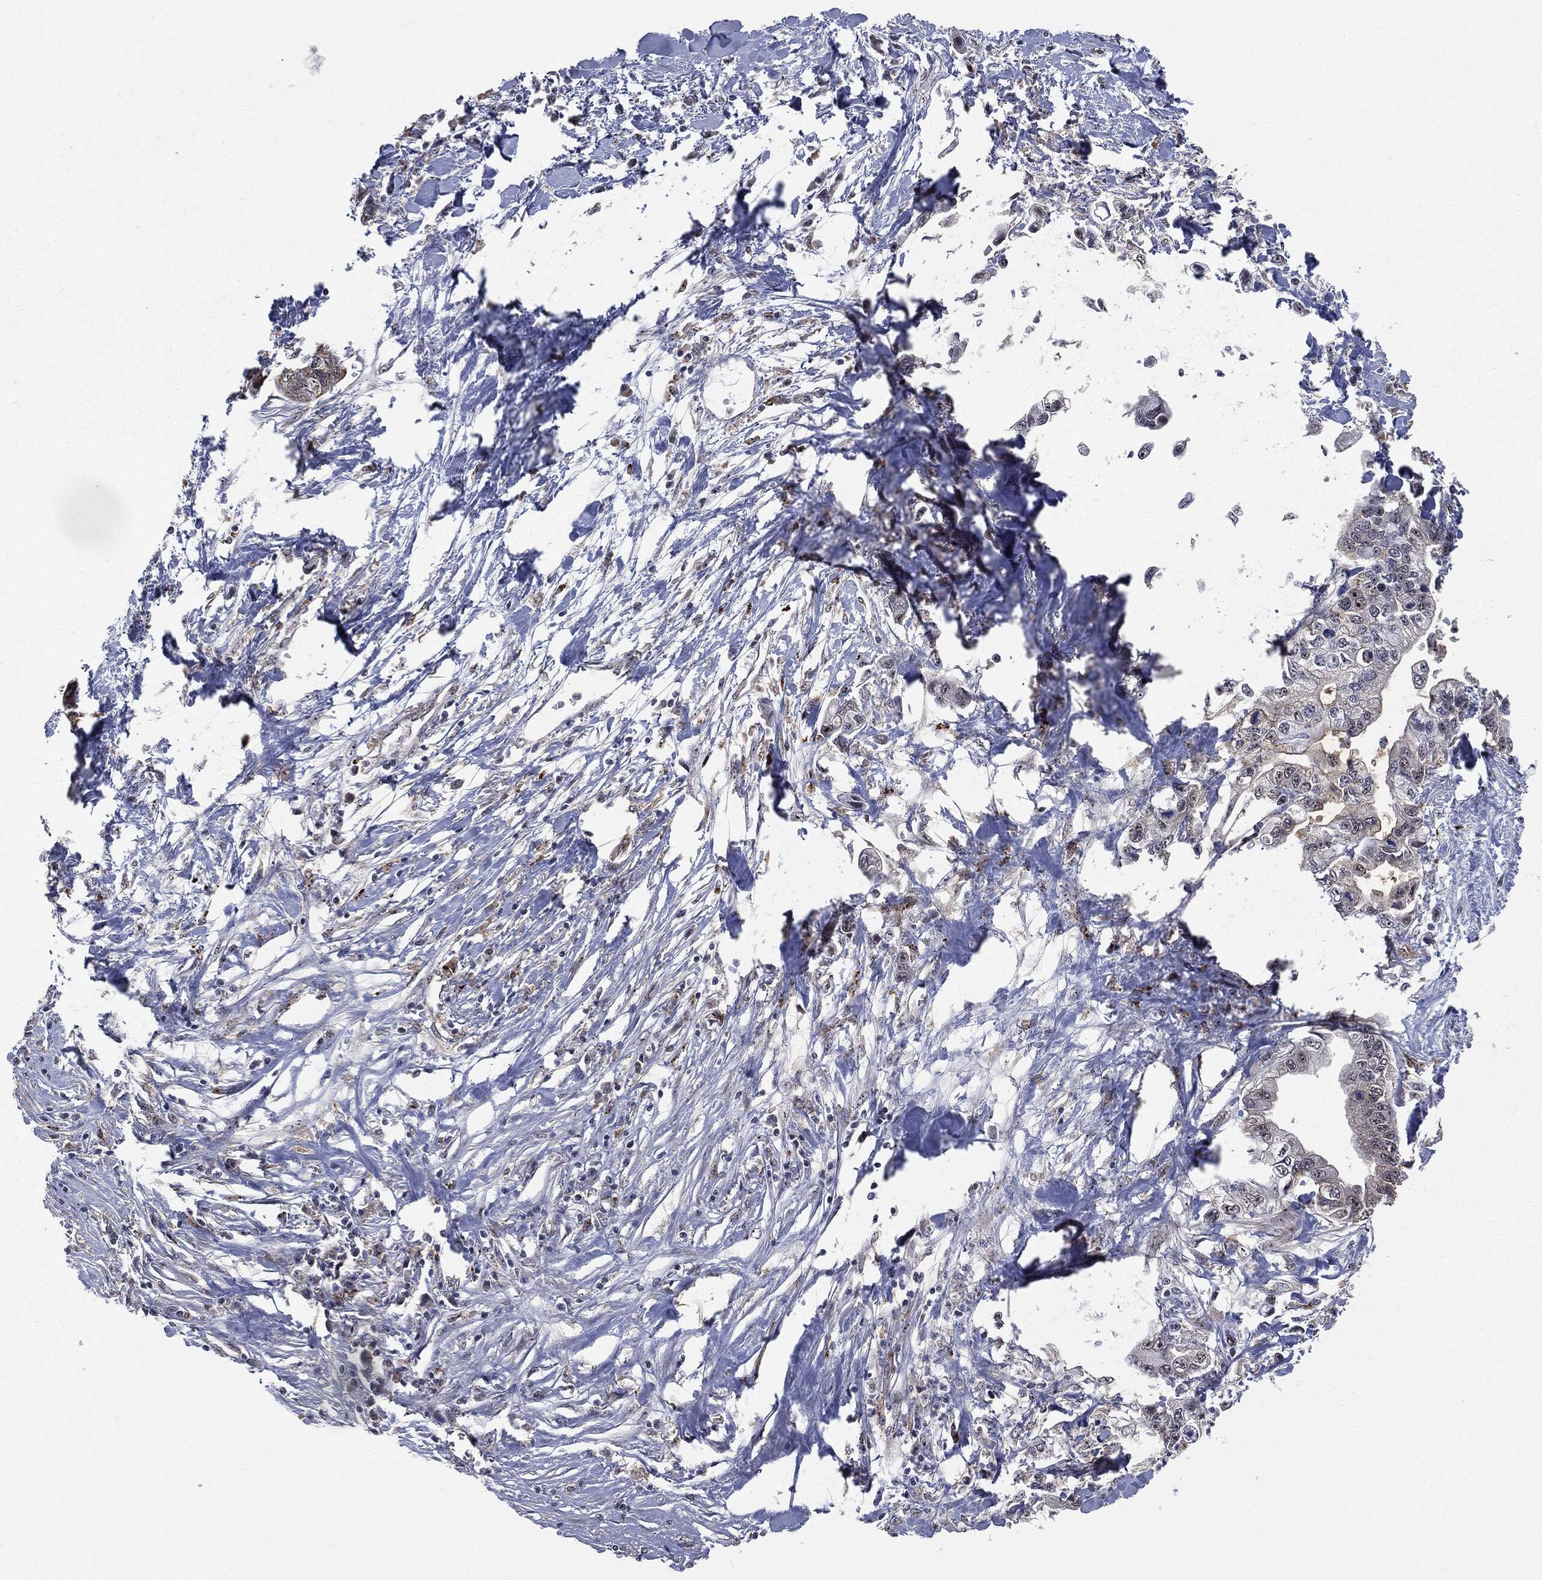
{"staining": {"intensity": "moderate", "quantity": "<25%", "location": "cytoplasmic/membranous,nuclear"}, "tissue": "pancreatic cancer", "cell_type": "Tumor cells", "image_type": "cancer", "snomed": [{"axis": "morphology", "description": "Adenocarcinoma, NOS"}, {"axis": "topography", "description": "Pancreas"}], "caption": "Protein expression analysis of human pancreatic cancer (adenocarcinoma) reveals moderate cytoplasmic/membranous and nuclear positivity in about <25% of tumor cells. (DAB = brown stain, brightfield microscopy at high magnification).", "gene": "TRMT1L", "patient": {"sex": "male", "age": 61}}